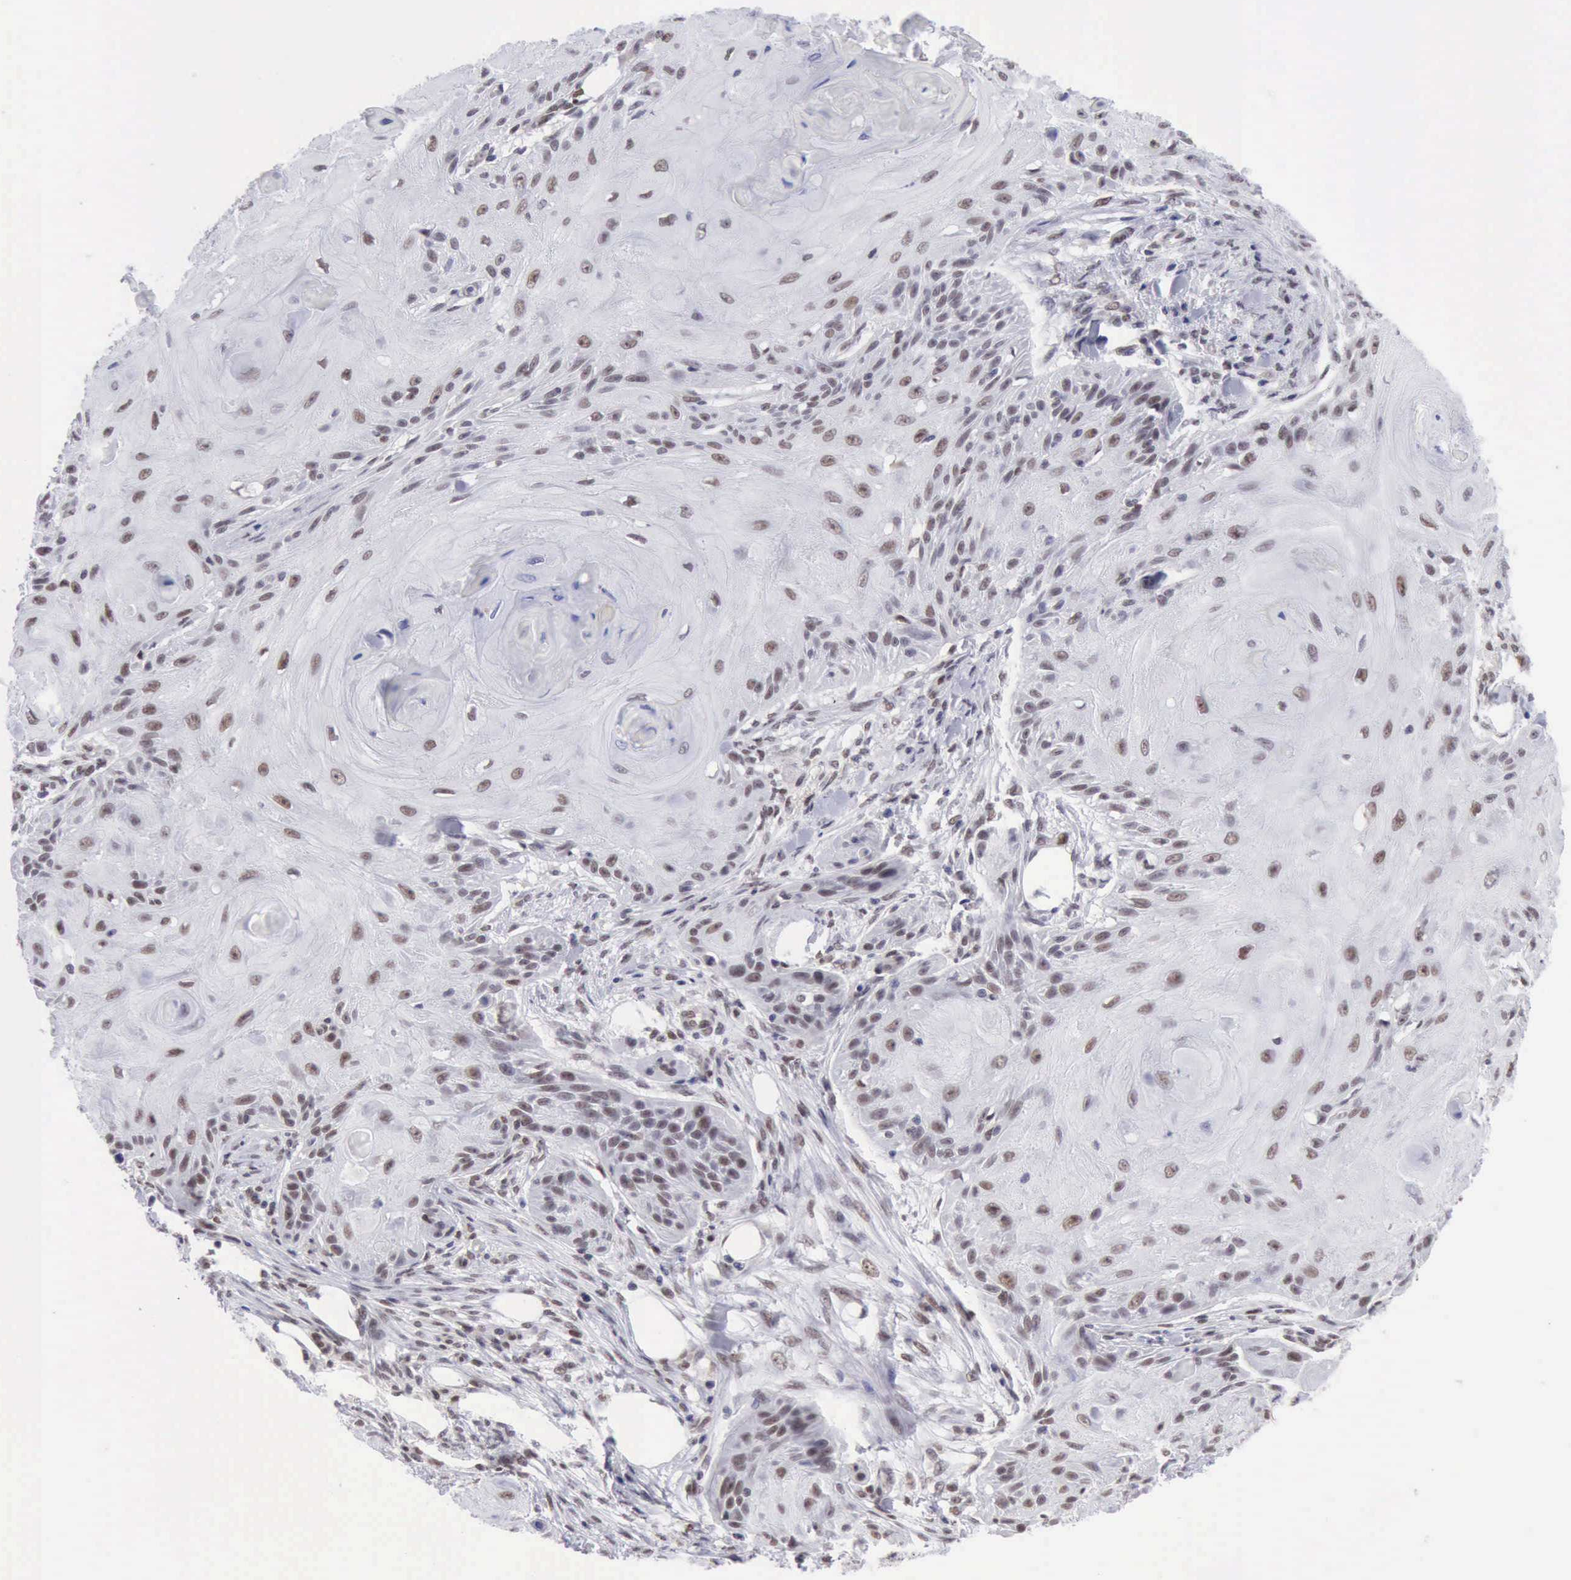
{"staining": {"intensity": "moderate", "quantity": "25%-75%", "location": "nuclear"}, "tissue": "skin cancer", "cell_type": "Tumor cells", "image_type": "cancer", "snomed": [{"axis": "morphology", "description": "Squamous cell carcinoma, NOS"}, {"axis": "topography", "description": "Skin"}], "caption": "Immunohistochemical staining of human squamous cell carcinoma (skin) reveals moderate nuclear protein staining in about 25%-75% of tumor cells. The protein is shown in brown color, while the nuclei are stained blue.", "gene": "ERCC4", "patient": {"sex": "female", "age": 88}}